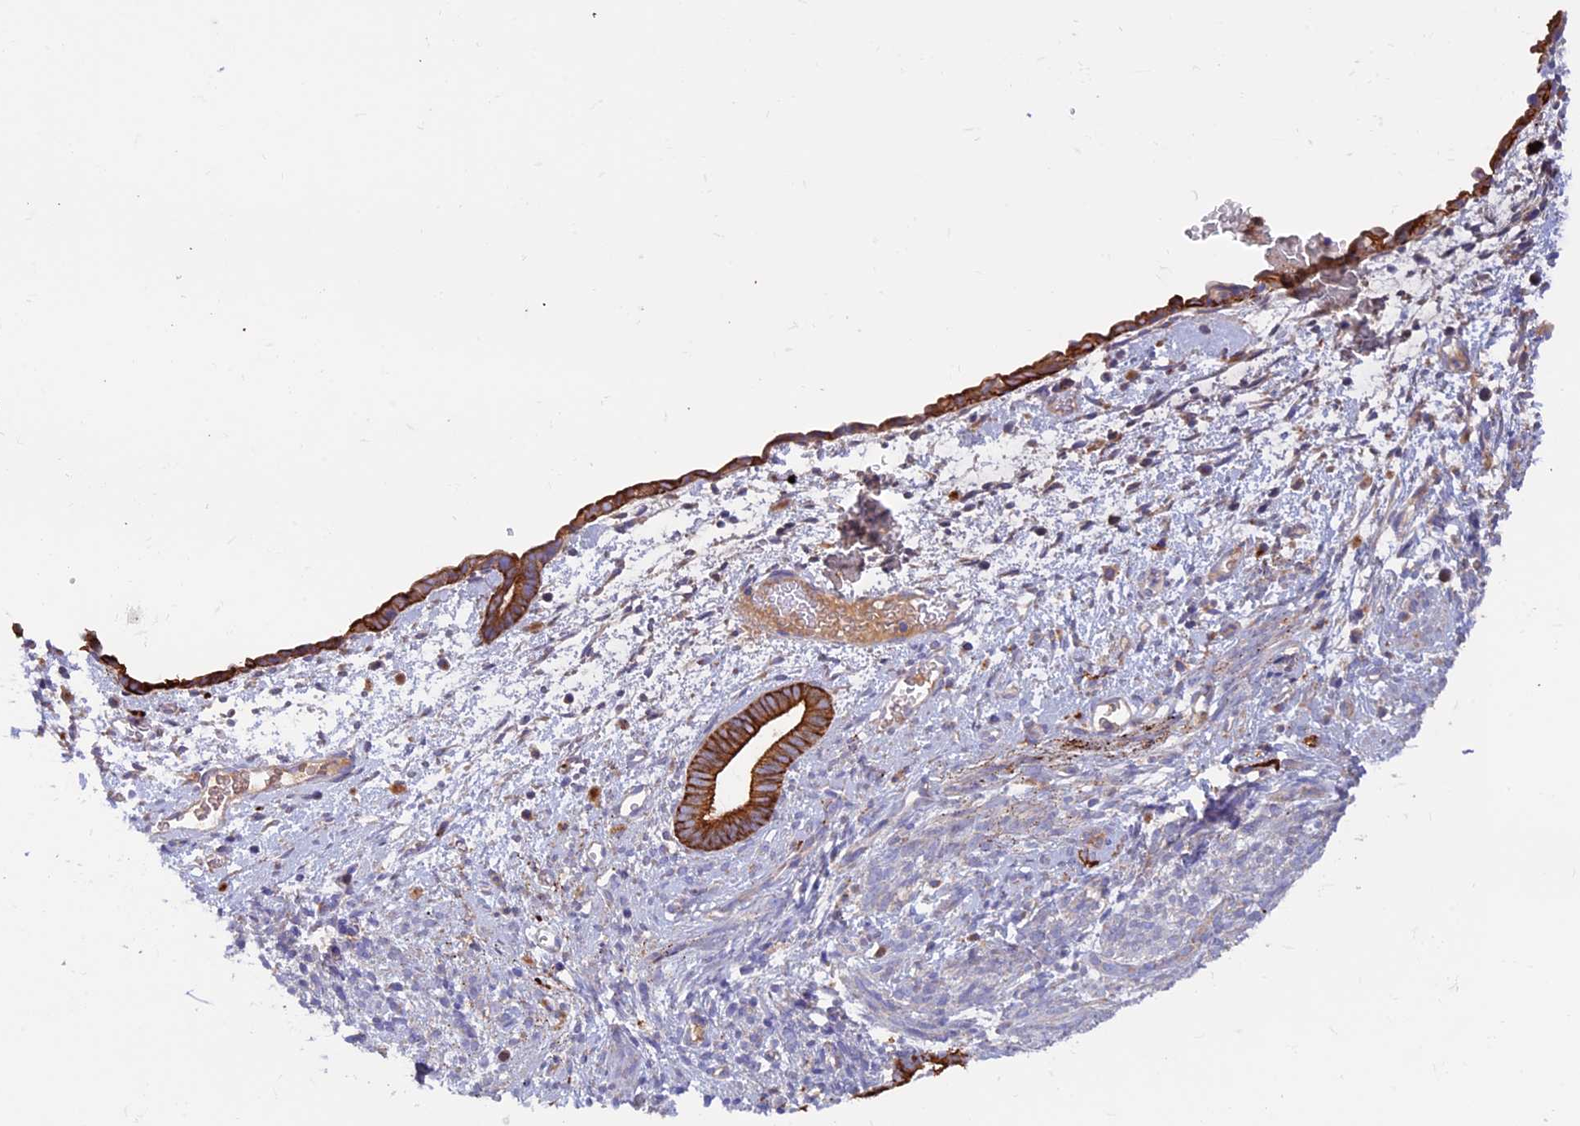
{"staining": {"intensity": "weak", "quantity": "25%-75%", "location": "cytoplasmic/membranous"}, "tissue": "endometrium", "cell_type": "Cells in endometrial stroma", "image_type": "normal", "snomed": [{"axis": "morphology", "description": "Normal tissue, NOS"}, {"axis": "morphology", "description": "Adenocarcinoma, NOS"}, {"axis": "topography", "description": "Endometrium"}], "caption": "Brown immunohistochemical staining in normal endometrium displays weak cytoplasmic/membranous positivity in approximately 25%-75% of cells in endometrial stroma.", "gene": "PTPN9", "patient": {"sex": "female", "age": 57}}